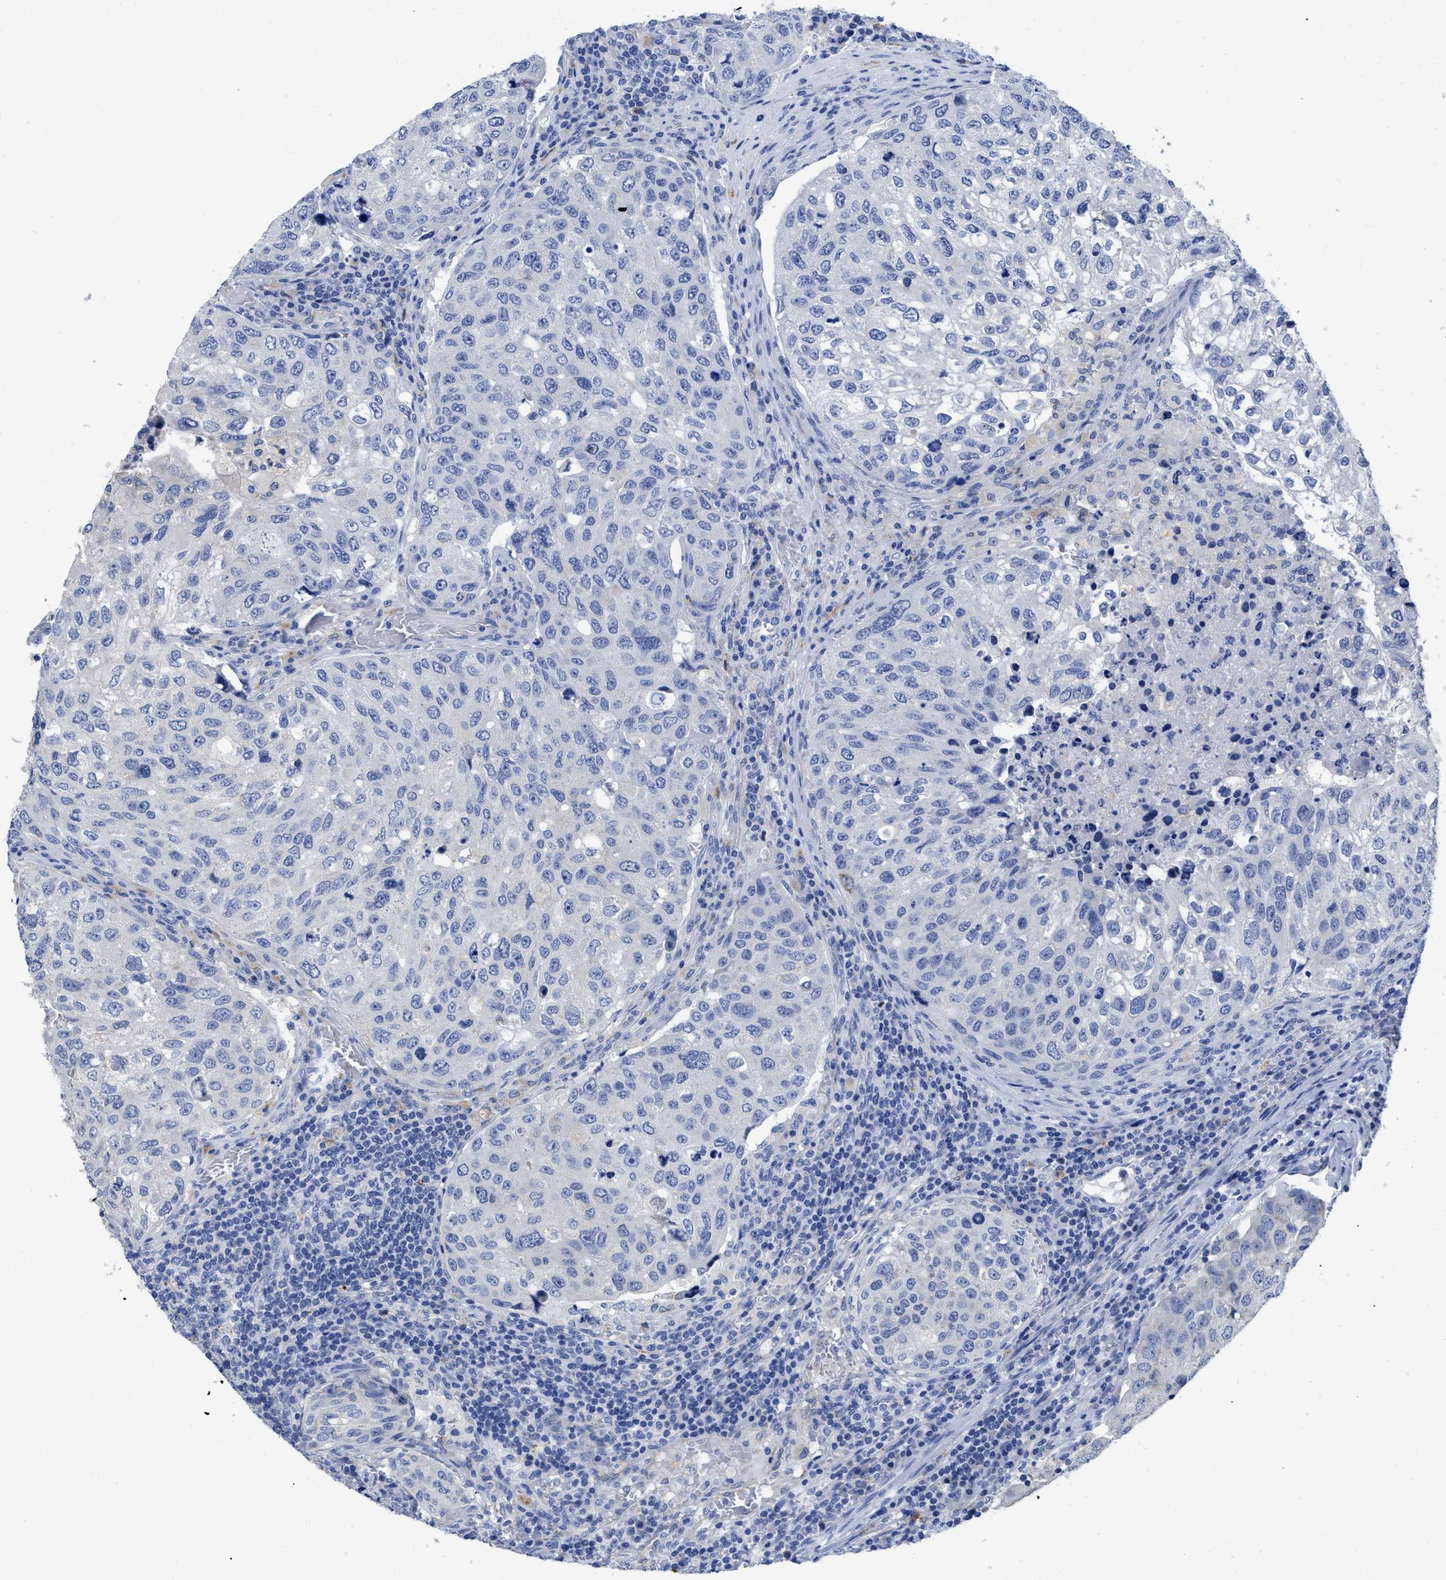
{"staining": {"intensity": "negative", "quantity": "none", "location": "none"}, "tissue": "urothelial cancer", "cell_type": "Tumor cells", "image_type": "cancer", "snomed": [{"axis": "morphology", "description": "Urothelial carcinoma, High grade"}, {"axis": "topography", "description": "Lymph node"}, {"axis": "topography", "description": "Urinary bladder"}], "caption": "This photomicrograph is of urothelial carcinoma (high-grade) stained with immunohistochemistry to label a protein in brown with the nuclei are counter-stained blue. There is no expression in tumor cells.", "gene": "APOBEC2", "patient": {"sex": "male", "age": 51}}